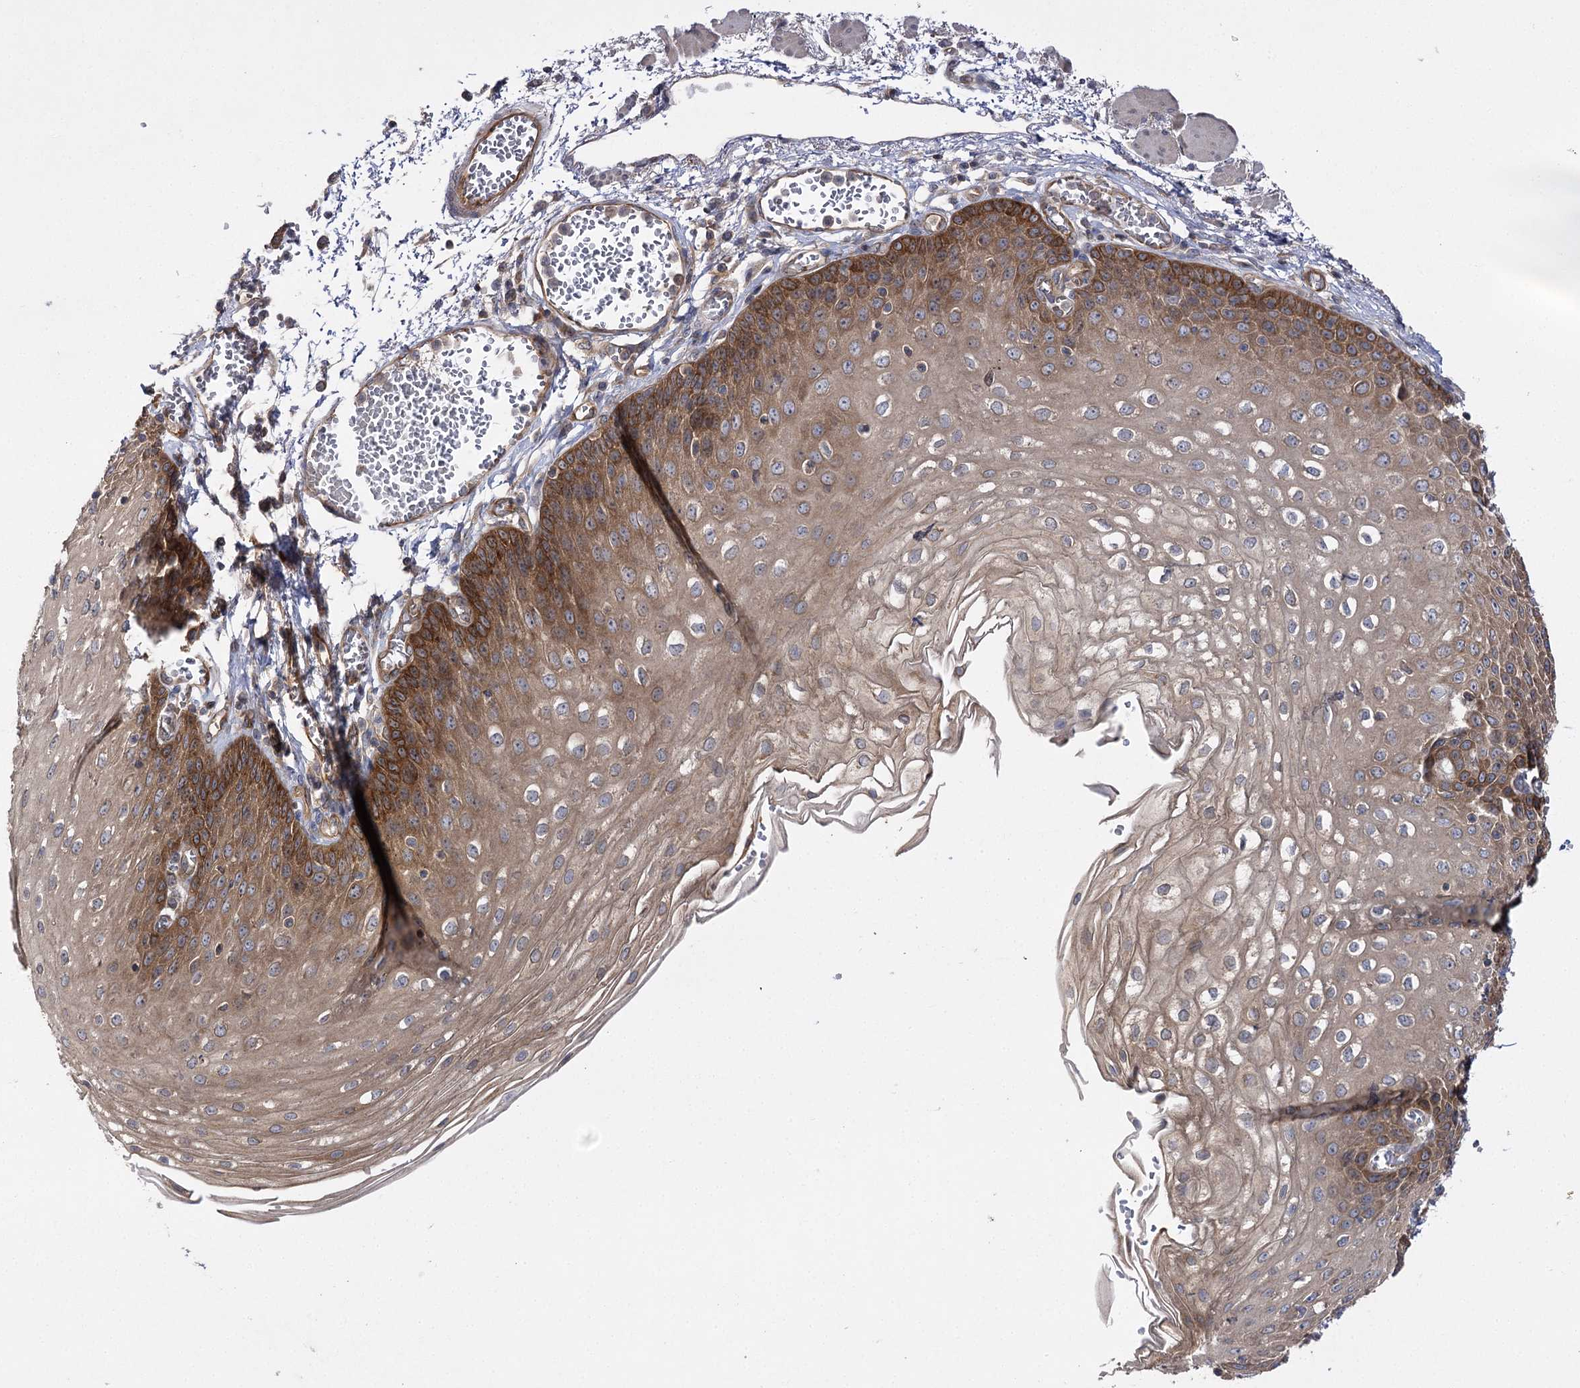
{"staining": {"intensity": "strong", "quantity": ">75%", "location": "cytoplasmic/membranous"}, "tissue": "esophagus", "cell_type": "Squamous epithelial cells", "image_type": "normal", "snomed": [{"axis": "morphology", "description": "Normal tissue, NOS"}, {"axis": "topography", "description": "Esophagus"}], "caption": "Squamous epithelial cells demonstrate high levels of strong cytoplasmic/membranous positivity in about >75% of cells in unremarkable human esophagus. The protein of interest is shown in brown color, while the nuclei are stained blue.", "gene": "BCR", "patient": {"sex": "male", "age": 81}}